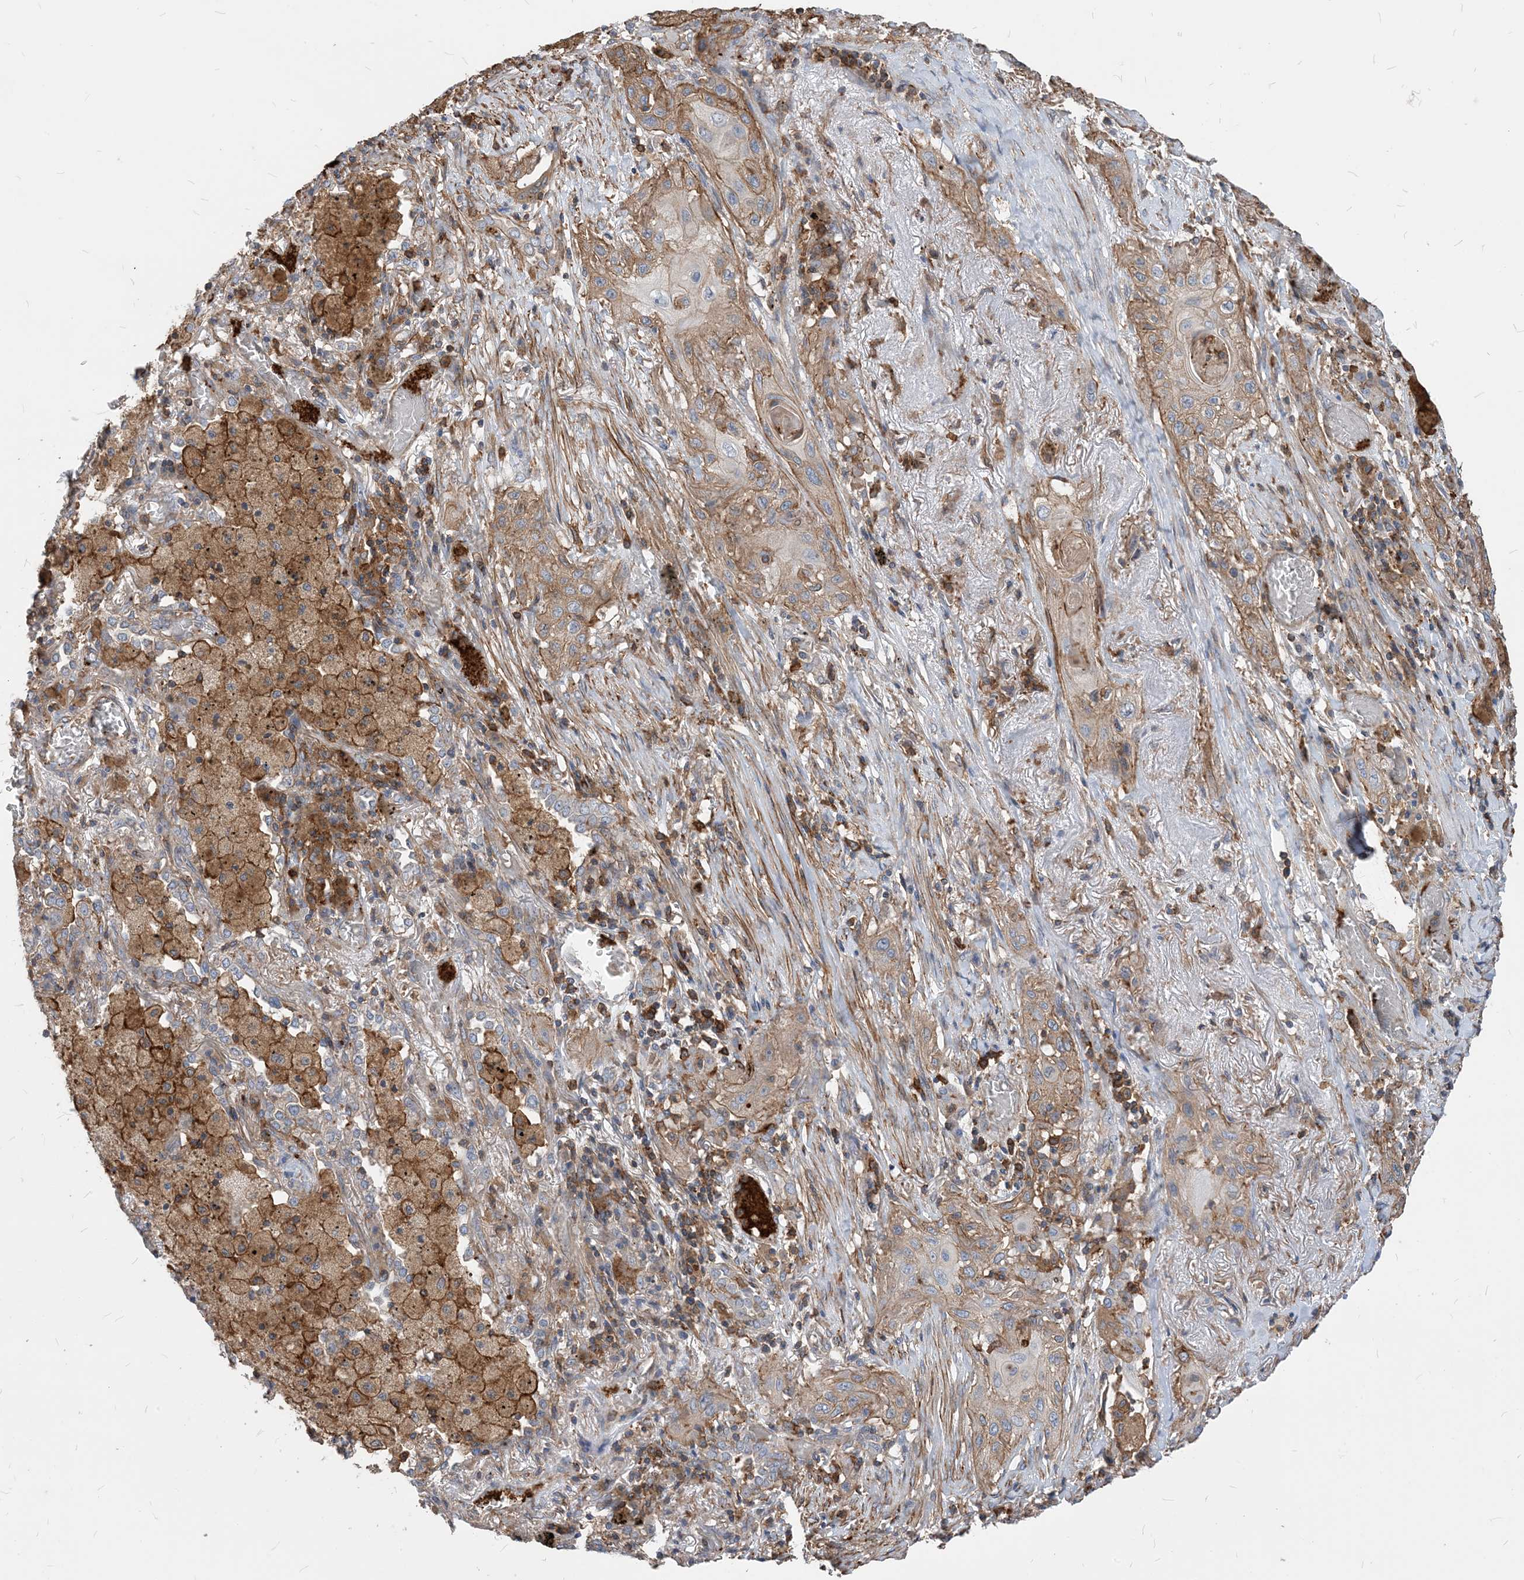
{"staining": {"intensity": "moderate", "quantity": ">75%", "location": "cytoplasmic/membranous"}, "tissue": "lung cancer", "cell_type": "Tumor cells", "image_type": "cancer", "snomed": [{"axis": "morphology", "description": "Squamous cell carcinoma, NOS"}, {"axis": "topography", "description": "Lung"}], "caption": "A histopathology image showing moderate cytoplasmic/membranous expression in approximately >75% of tumor cells in lung squamous cell carcinoma, as visualized by brown immunohistochemical staining.", "gene": "PARVG", "patient": {"sex": "female", "age": 47}}